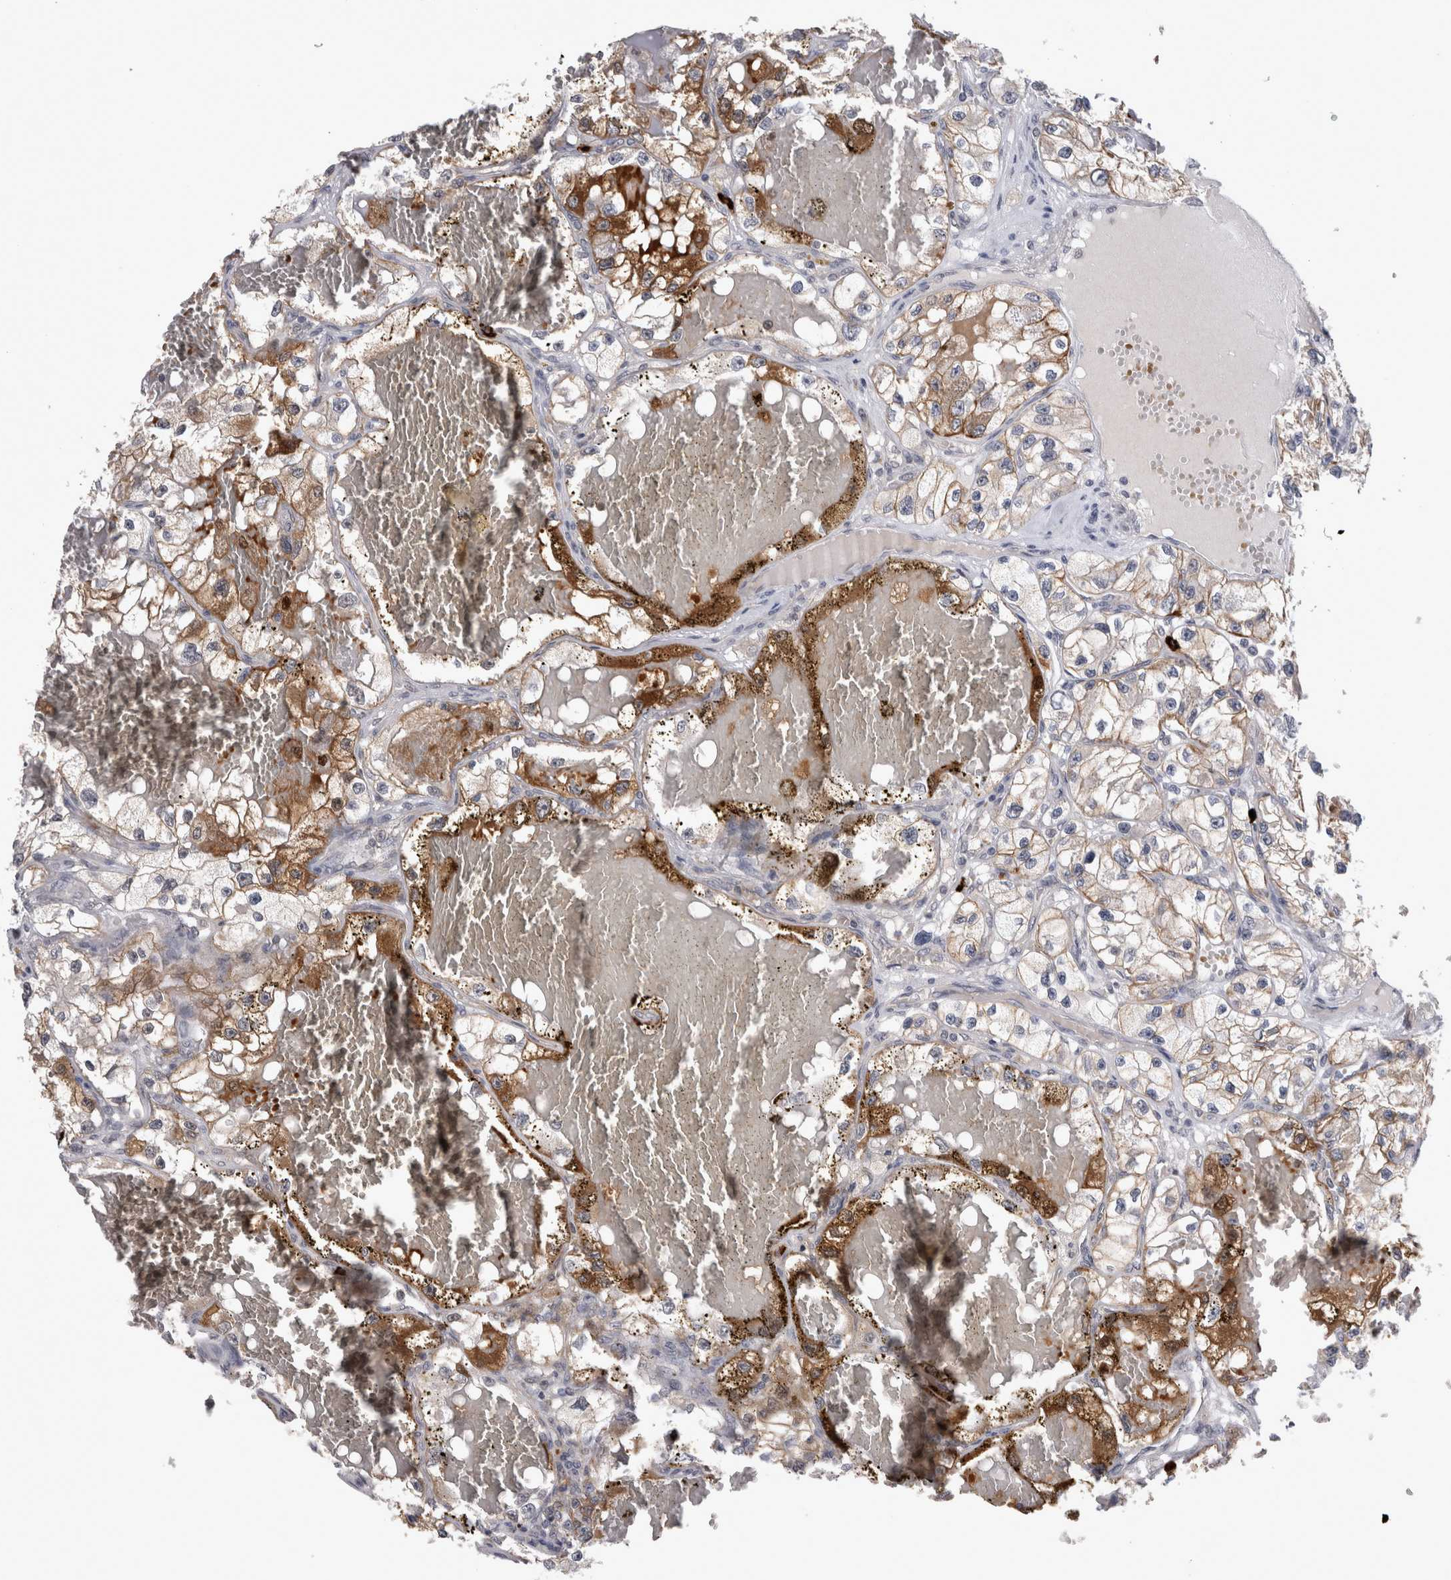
{"staining": {"intensity": "moderate", "quantity": ">75%", "location": "cytoplasmic/membranous"}, "tissue": "renal cancer", "cell_type": "Tumor cells", "image_type": "cancer", "snomed": [{"axis": "morphology", "description": "Adenocarcinoma, NOS"}, {"axis": "topography", "description": "Kidney"}], "caption": "Tumor cells display moderate cytoplasmic/membranous expression in approximately >75% of cells in renal cancer (adenocarcinoma). Immunohistochemistry stains the protein of interest in brown and the nuclei are stained blue.", "gene": "PEBP4", "patient": {"sex": "female", "age": 57}}